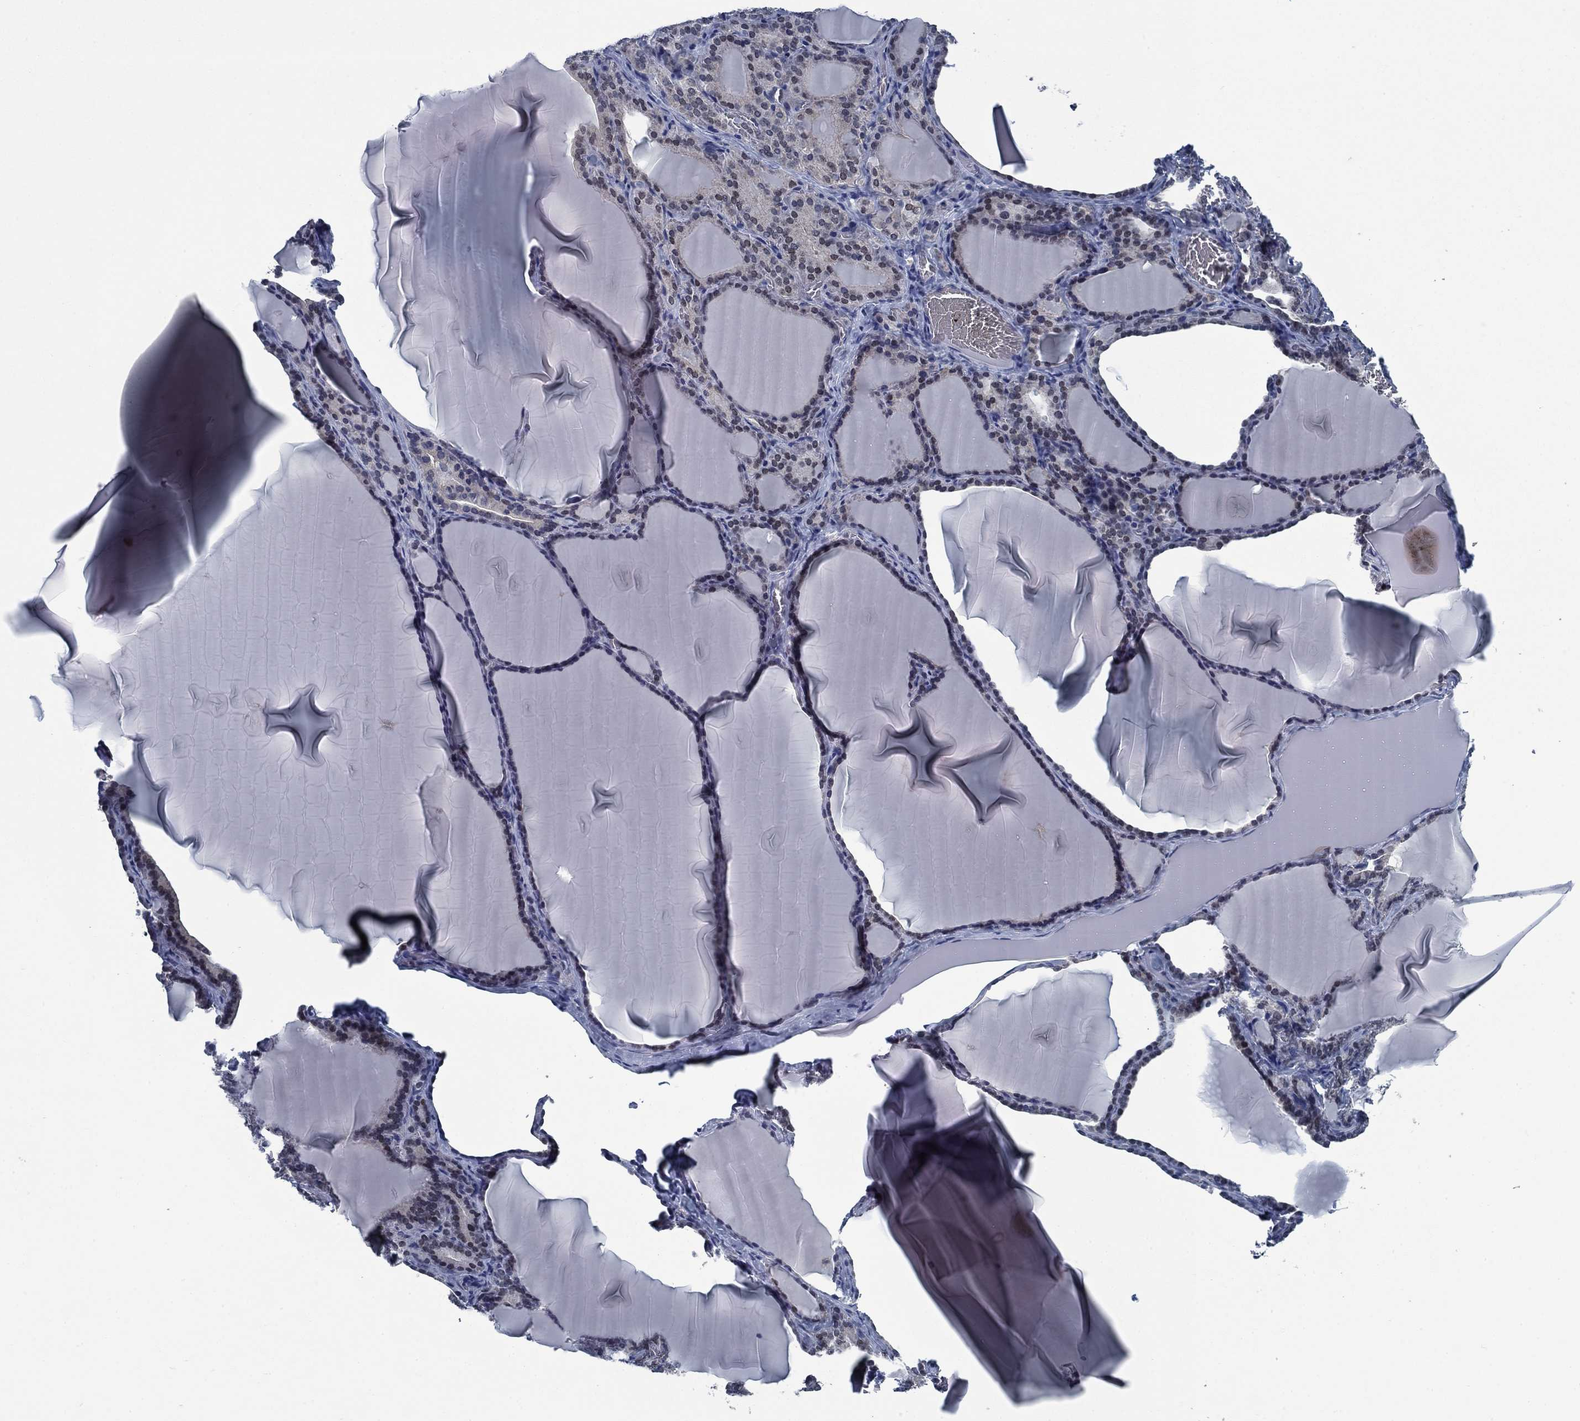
{"staining": {"intensity": "negative", "quantity": "none", "location": "none"}, "tissue": "thyroid gland", "cell_type": "Glandular cells", "image_type": "normal", "snomed": [{"axis": "morphology", "description": "Normal tissue, NOS"}, {"axis": "morphology", "description": "Hyperplasia, NOS"}, {"axis": "topography", "description": "Thyroid gland"}], "caption": "Micrograph shows no protein expression in glandular cells of benign thyroid gland.", "gene": "PNMA8A", "patient": {"sex": "female", "age": 27}}